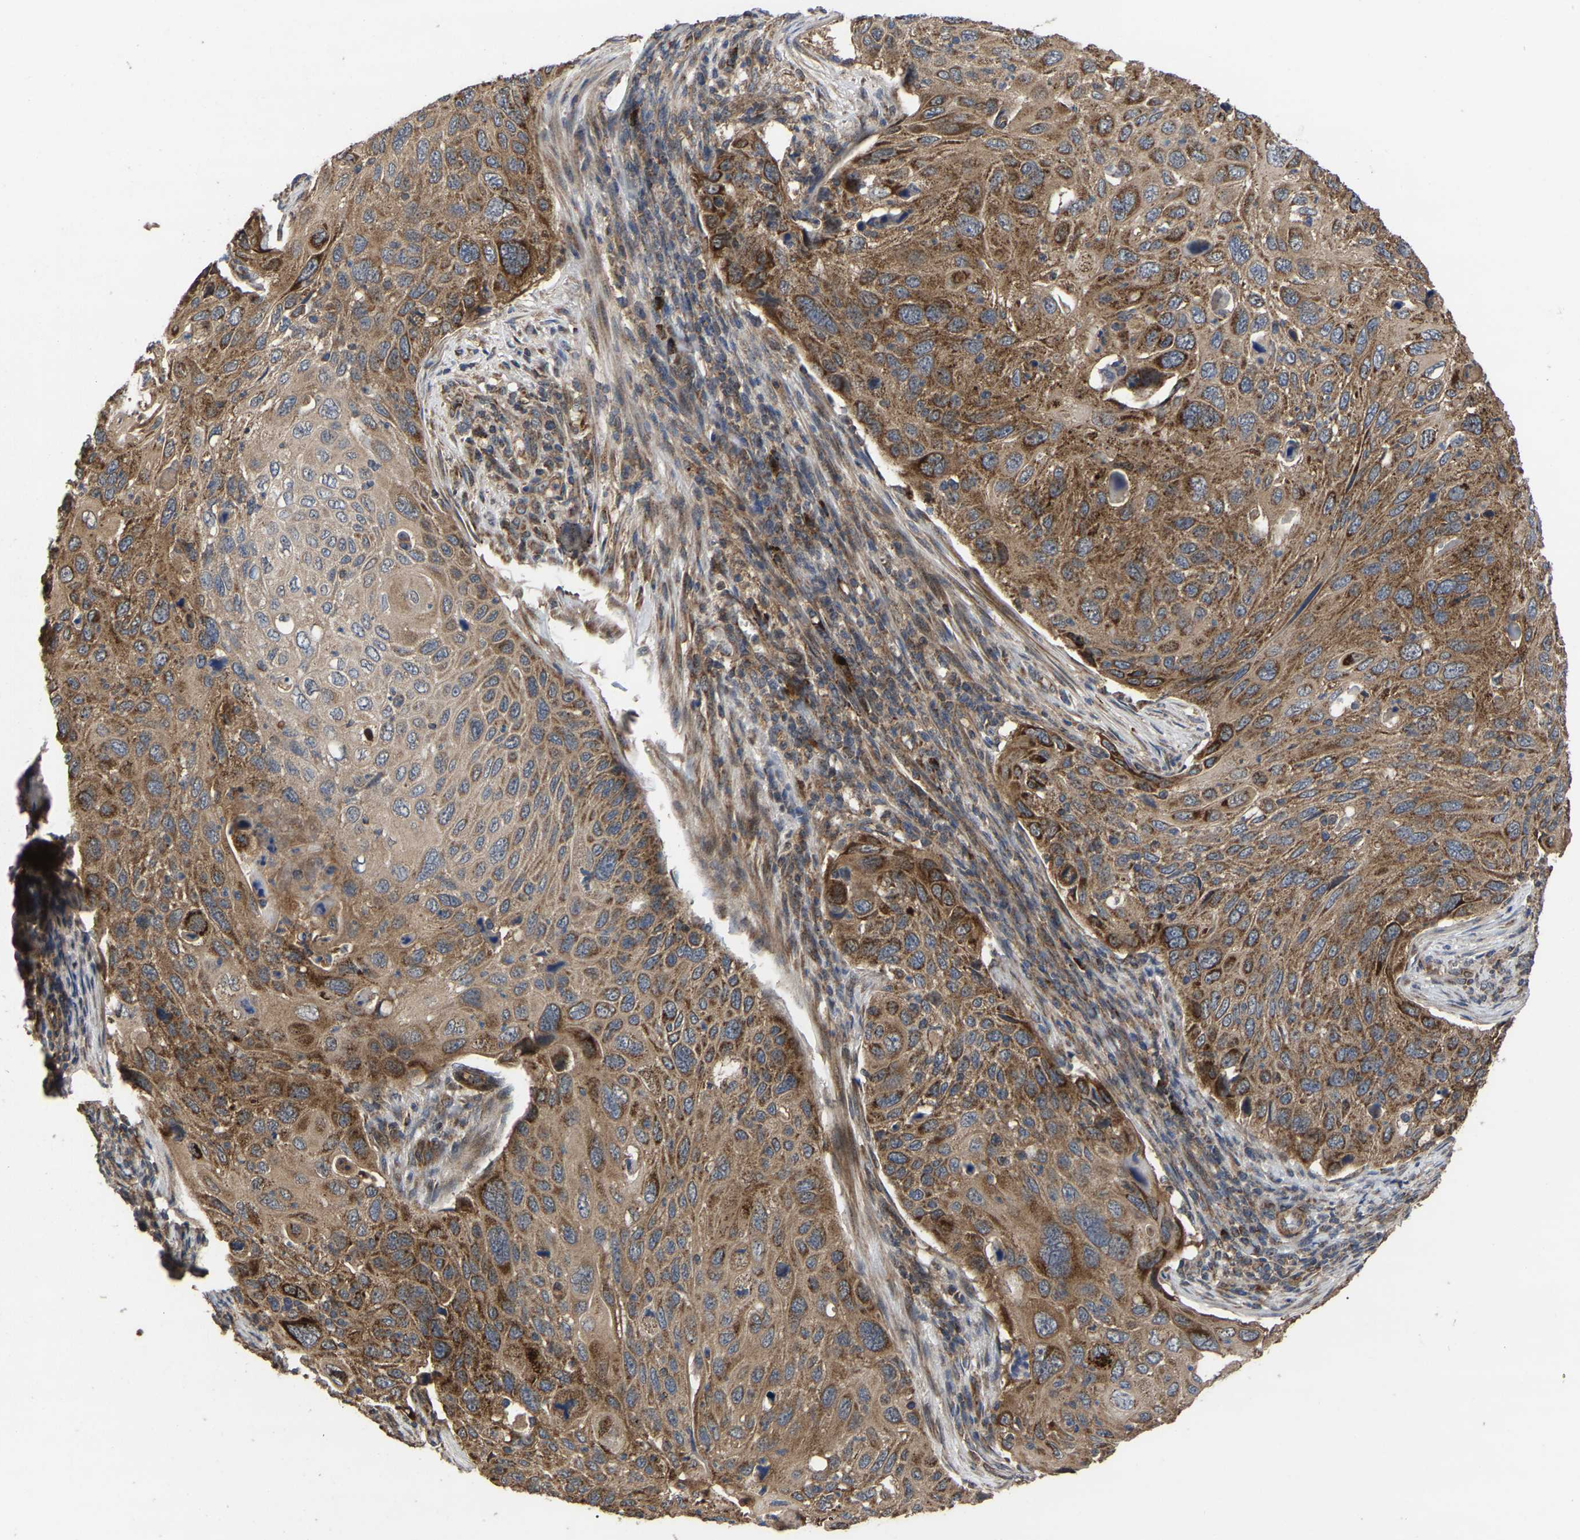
{"staining": {"intensity": "strong", "quantity": "25%-75%", "location": "cytoplasmic/membranous"}, "tissue": "cervical cancer", "cell_type": "Tumor cells", "image_type": "cancer", "snomed": [{"axis": "morphology", "description": "Squamous cell carcinoma, NOS"}, {"axis": "topography", "description": "Cervix"}], "caption": "The histopathology image reveals a brown stain indicating the presence of a protein in the cytoplasmic/membranous of tumor cells in cervical cancer. (DAB (3,3'-diaminobenzidine) = brown stain, brightfield microscopy at high magnification).", "gene": "GCC1", "patient": {"sex": "female", "age": 70}}